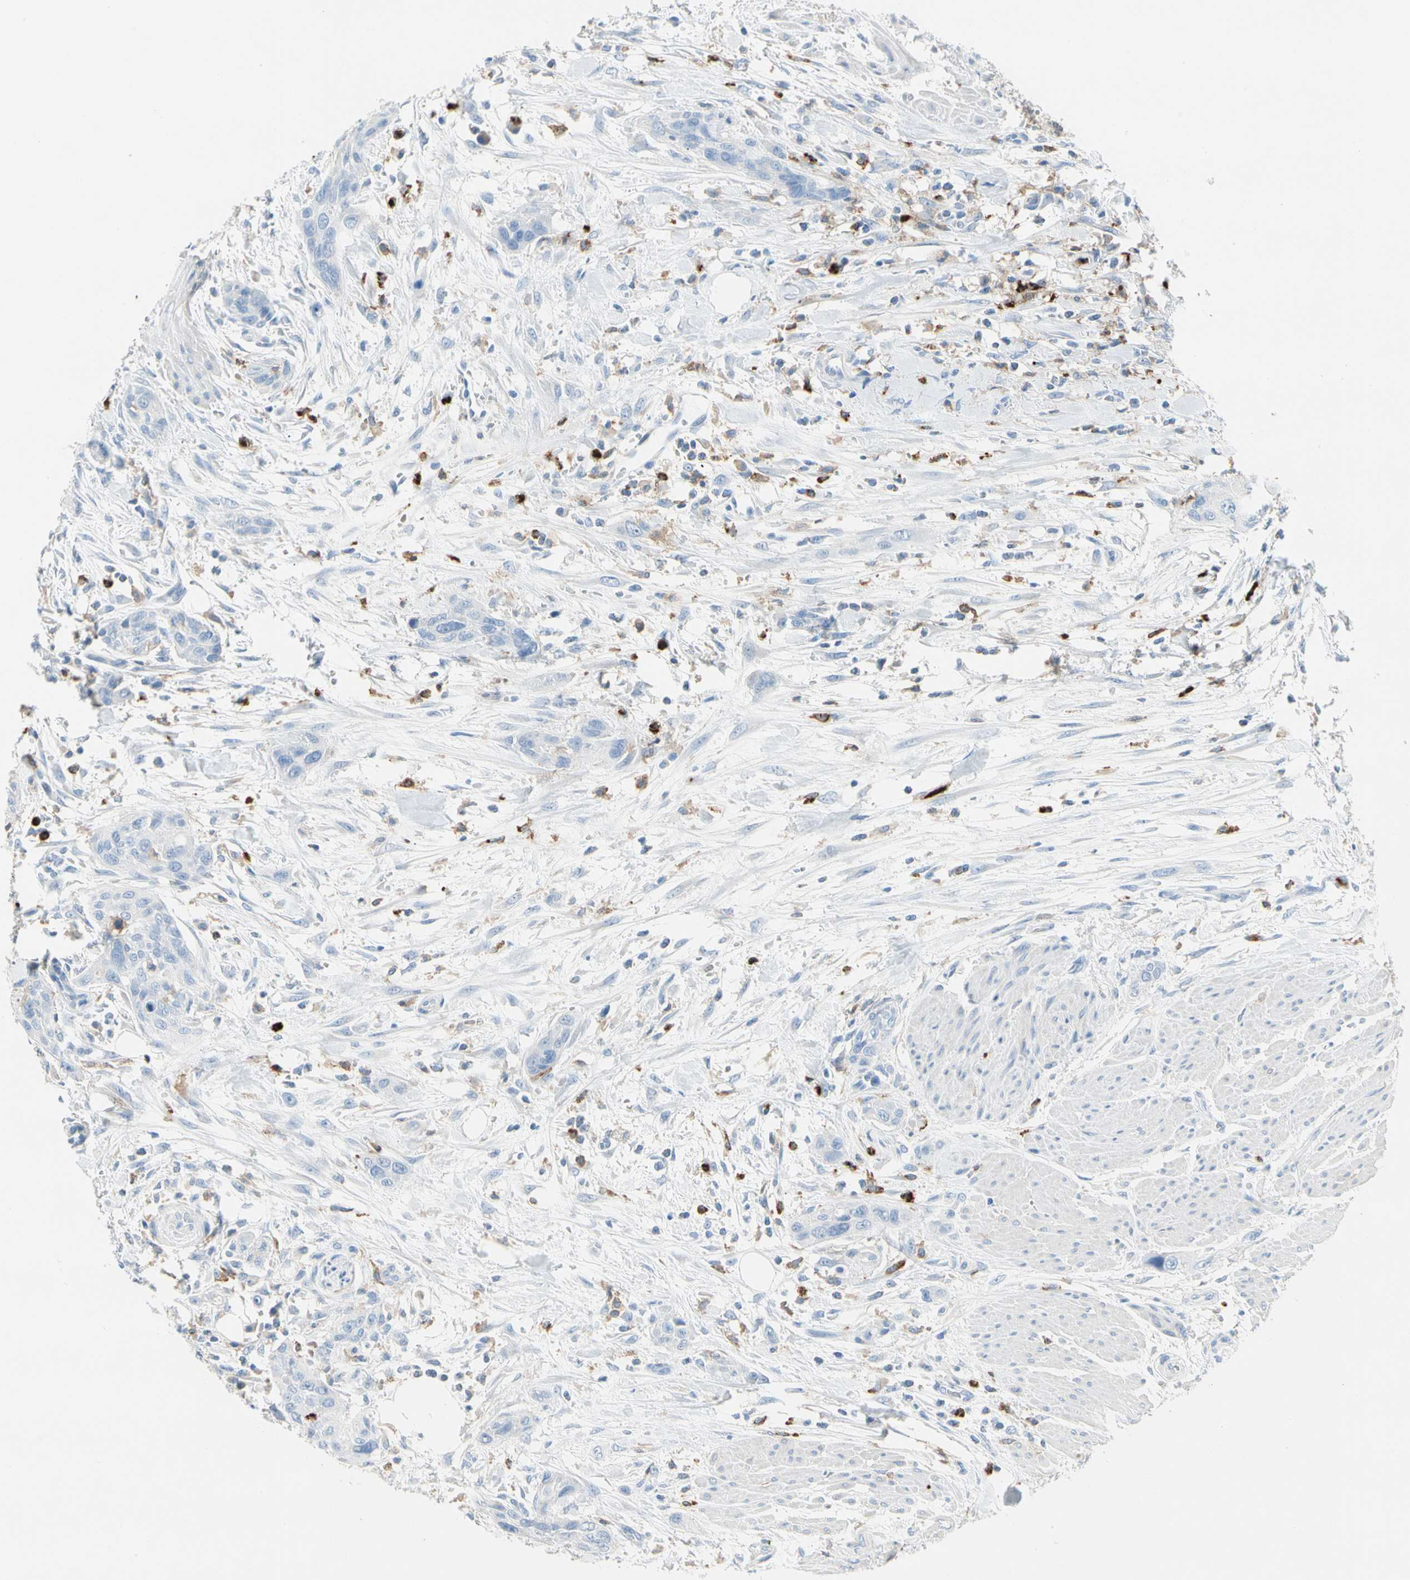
{"staining": {"intensity": "negative", "quantity": "none", "location": "none"}, "tissue": "urothelial cancer", "cell_type": "Tumor cells", "image_type": "cancer", "snomed": [{"axis": "morphology", "description": "Urothelial carcinoma, High grade"}, {"axis": "topography", "description": "Urinary bladder"}], "caption": "The image demonstrates no staining of tumor cells in urothelial cancer.", "gene": "CLEC4A", "patient": {"sex": "male", "age": 35}}